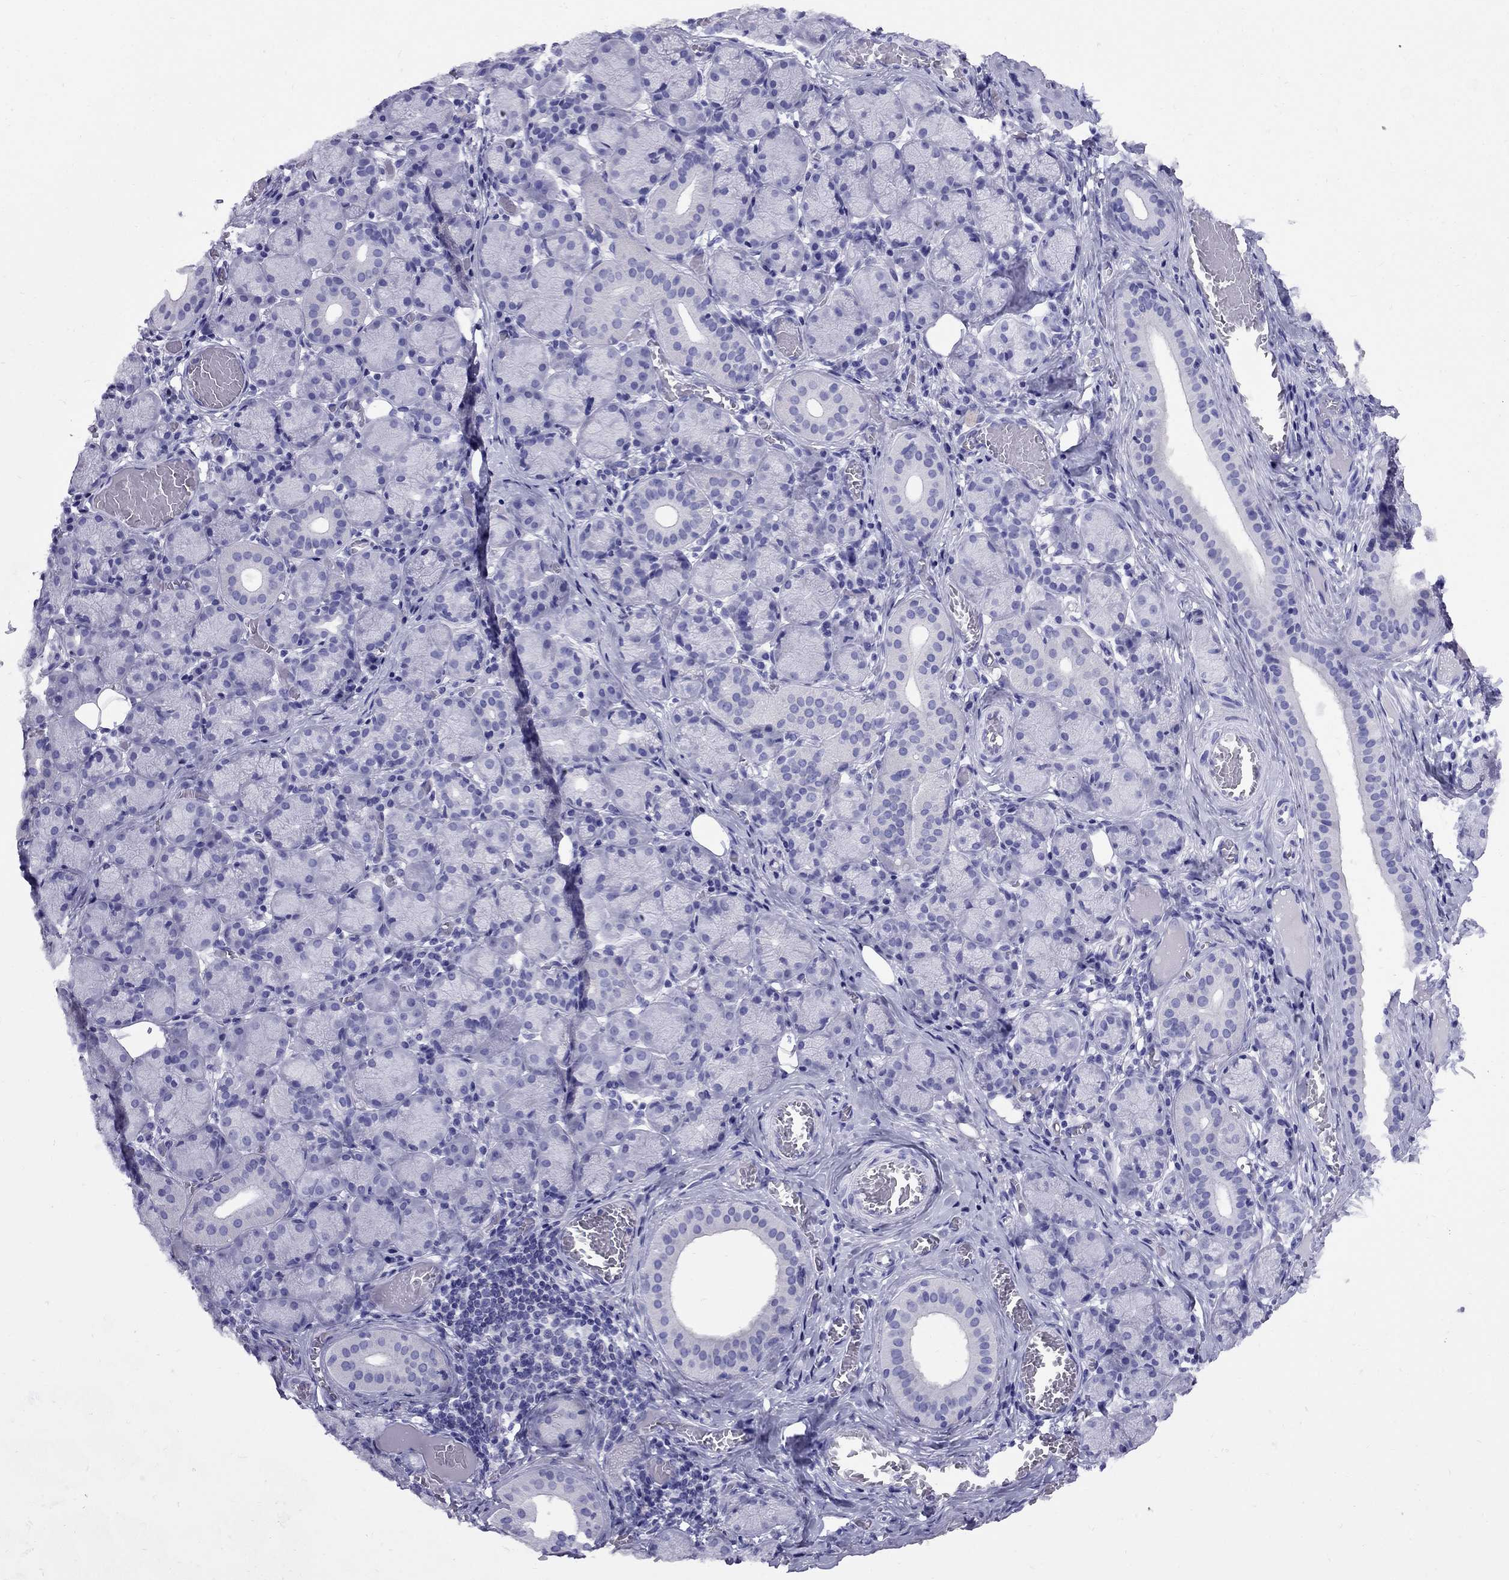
{"staining": {"intensity": "negative", "quantity": "none", "location": "none"}, "tissue": "salivary gland", "cell_type": "Glandular cells", "image_type": "normal", "snomed": [{"axis": "morphology", "description": "Normal tissue, NOS"}, {"axis": "topography", "description": "Salivary gland"}, {"axis": "topography", "description": "Peripheral nerve tissue"}], "caption": "A photomicrograph of human salivary gland is negative for staining in glandular cells. (DAB IHC, high magnification).", "gene": "AVPR1B", "patient": {"sex": "female", "age": 24}}